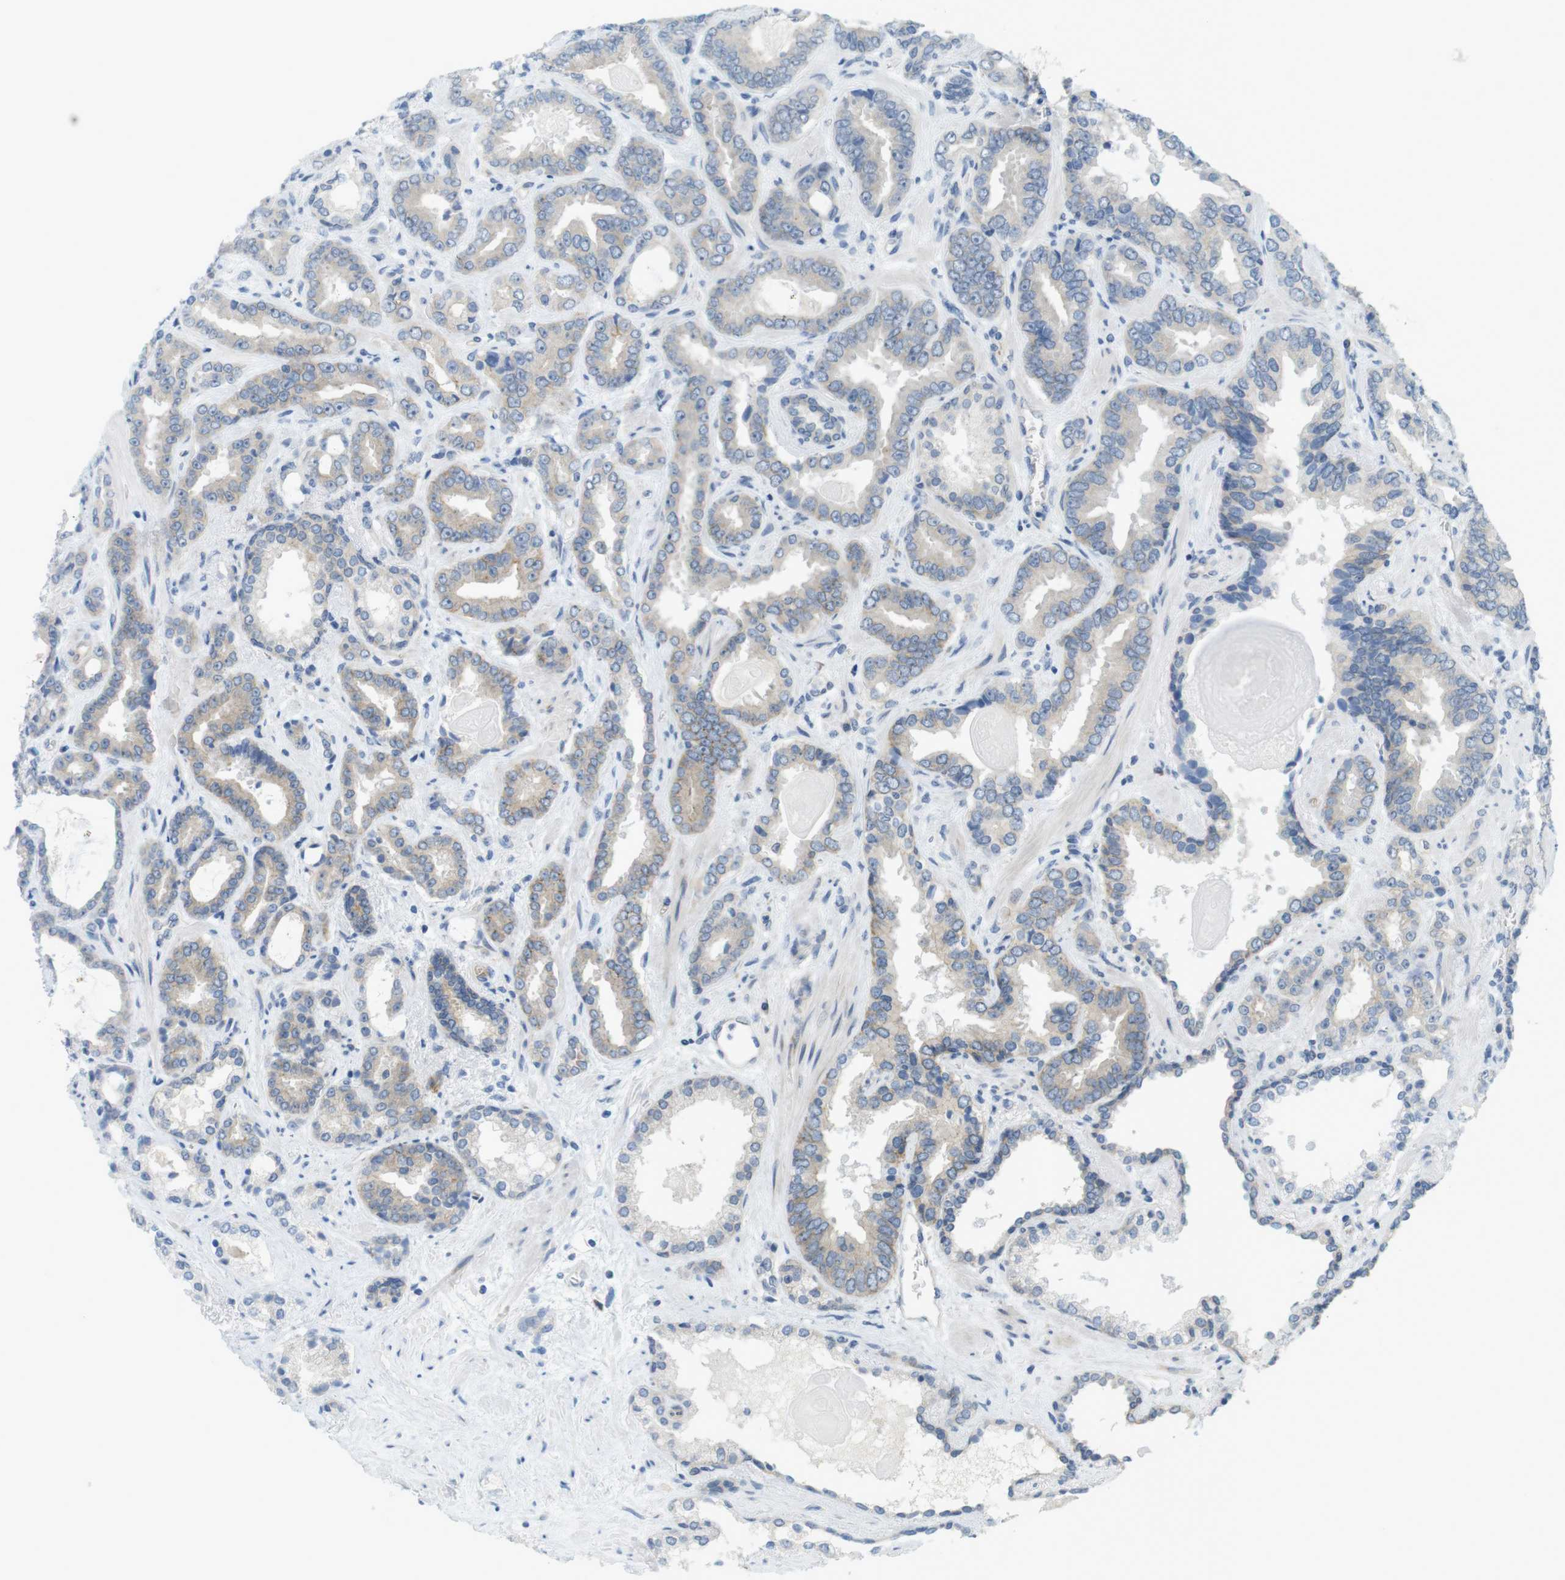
{"staining": {"intensity": "weak", "quantity": "<25%", "location": "cytoplasmic/membranous"}, "tissue": "prostate cancer", "cell_type": "Tumor cells", "image_type": "cancer", "snomed": [{"axis": "morphology", "description": "Adenocarcinoma, Low grade"}, {"axis": "topography", "description": "Prostate"}], "caption": "High power microscopy histopathology image of an immunohistochemistry histopathology image of low-grade adenocarcinoma (prostate), revealing no significant positivity in tumor cells.", "gene": "GJC3", "patient": {"sex": "male", "age": 60}}